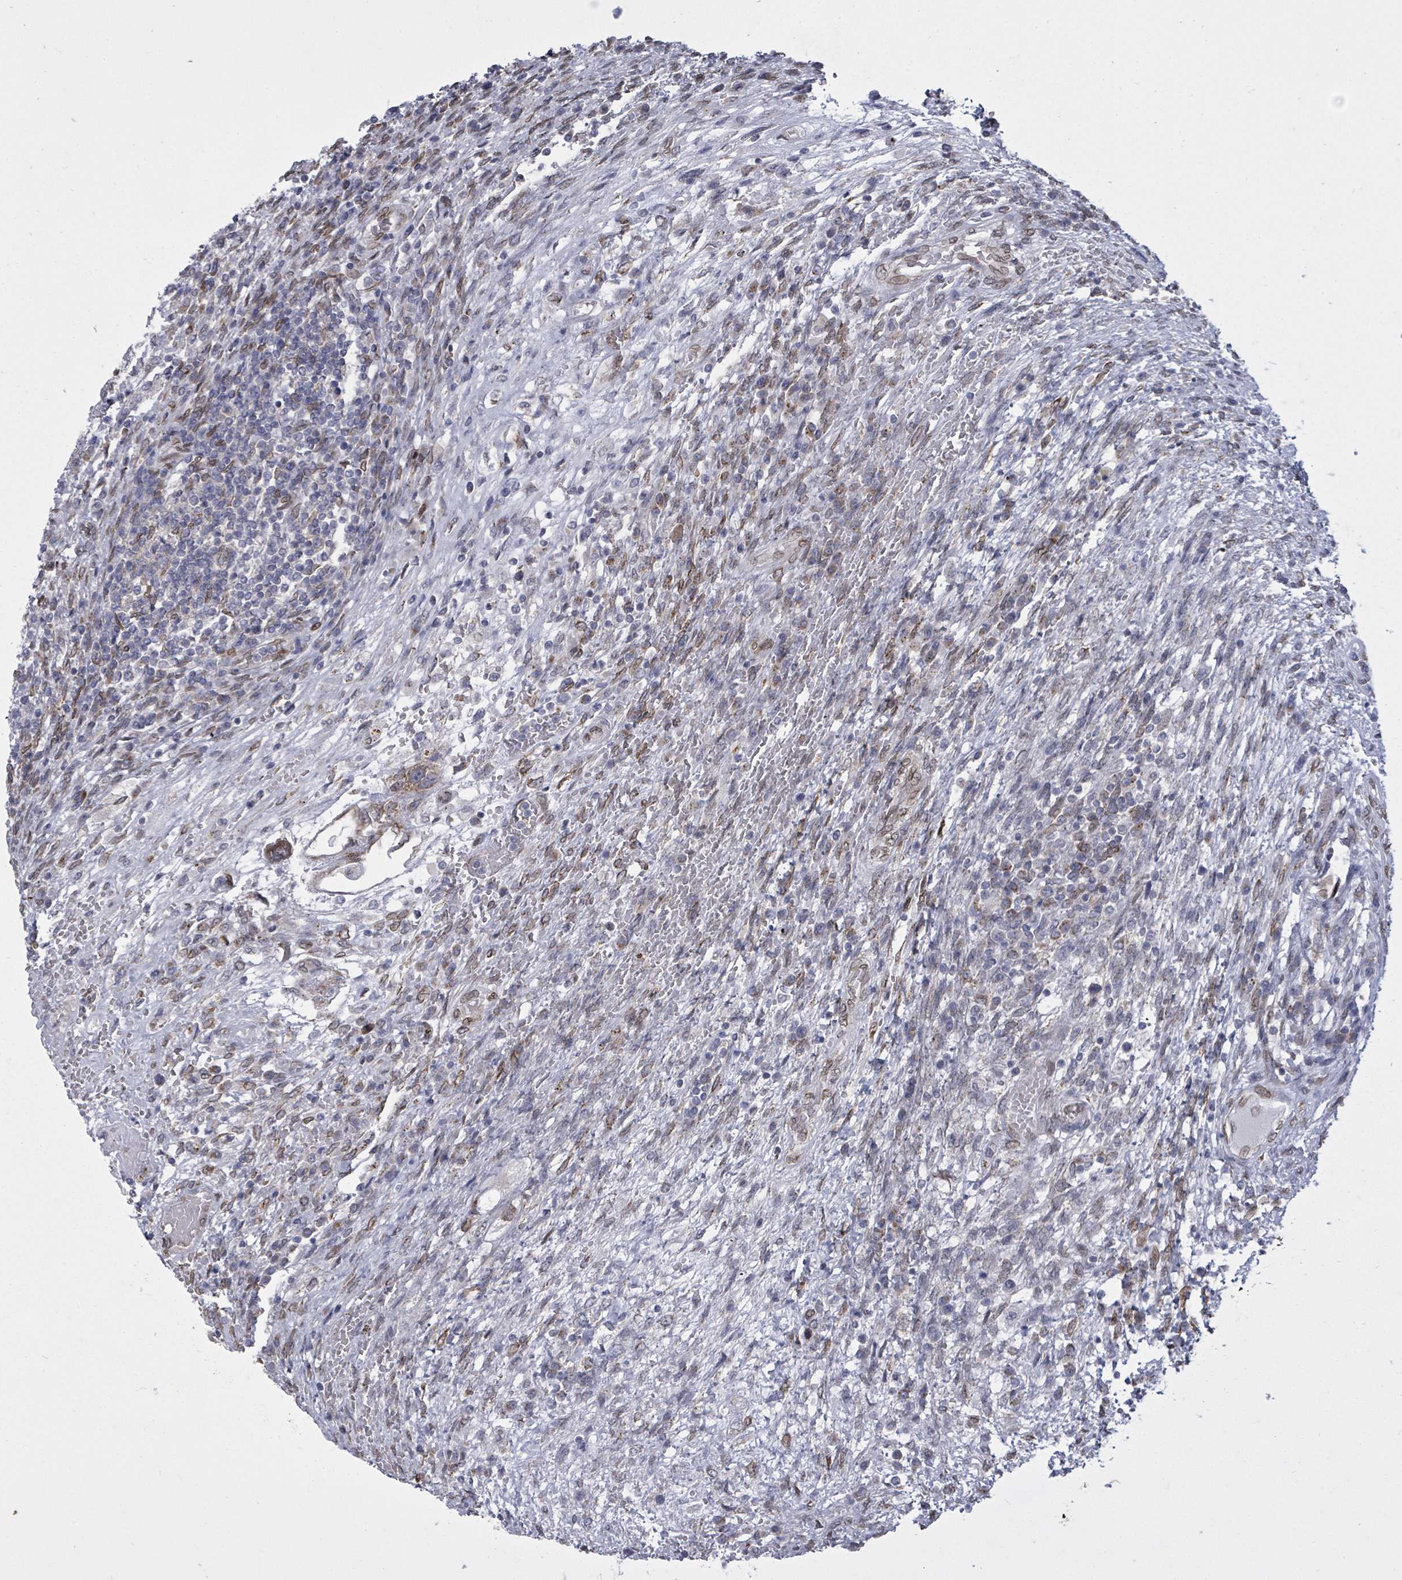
{"staining": {"intensity": "moderate", "quantity": "25%-75%", "location": "cytoplasmic/membranous"}, "tissue": "testis cancer", "cell_type": "Tumor cells", "image_type": "cancer", "snomed": [{"axis": "morphology", "description": "Carcinoma, Embryonal, NOS"}, {"axis": "topography", "description": "Testis"}], "caption": "IHC image of embryonal carcinoma (testis) stained for a protein (brown), which demonstrates medium levels of moderate cytoplasmic/membranous expression in about 25%-75% of tumor cells.", "gene": "ARFGAP1", "patient": {"sex": "male", "age": 26}}